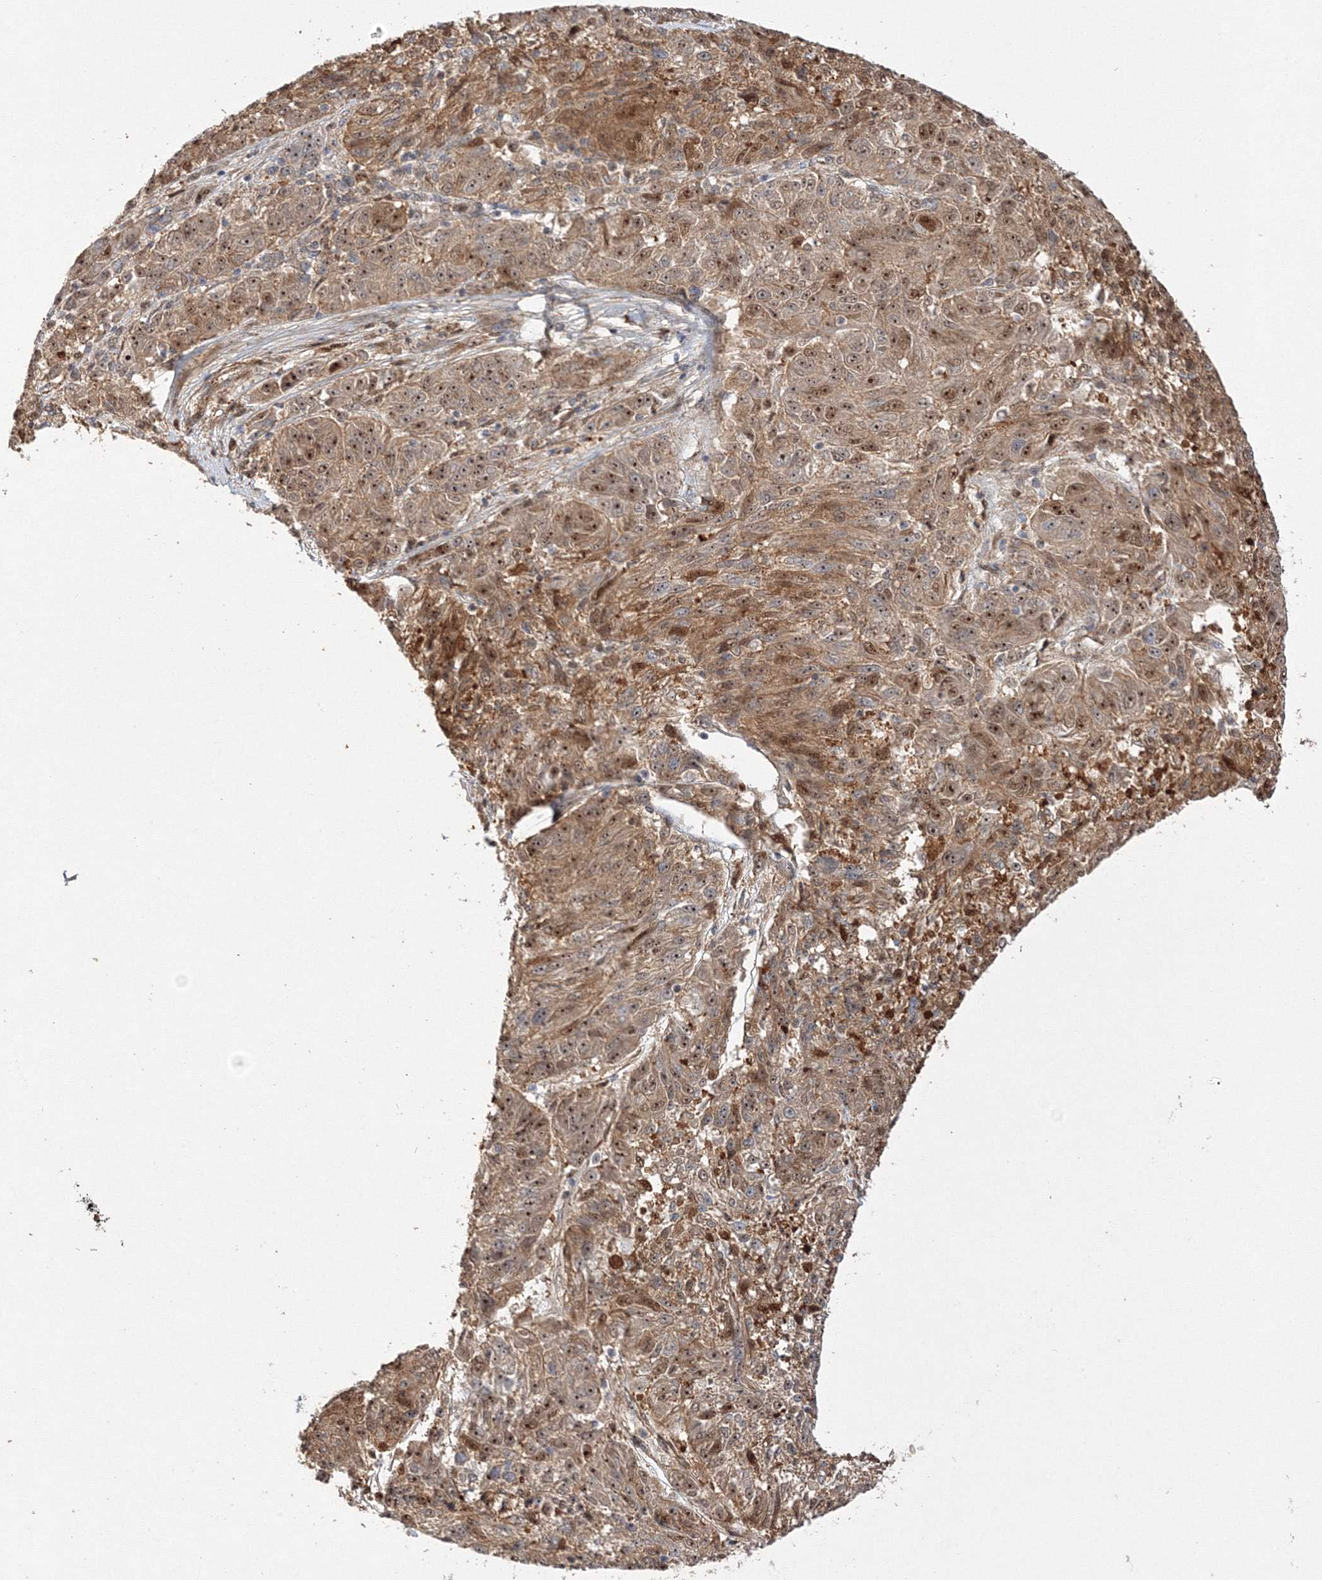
{"staining": {"intensity": "moderate", "quantity": ">75%", "location": "cytoplasmic/membranous,nuclear"}, "tissue": "melanoma", "cell_type": "Tumor cells", "image_type": "cancer", "snomed": [{"axis": "morphology", "description": "Malignant melanoma, NOS"}, {"axis": "topography", "description": "Skin"}], "caption": "IHC histopathology image of malignant melanoma stained for a protein (brown), which demonstrates medium levels of moderate cytoplasmic/membranous and nuclear staining in about >75% of tumor cells.", "gene": "NPM3", "patient": {"sex": "male", "age": 53}}